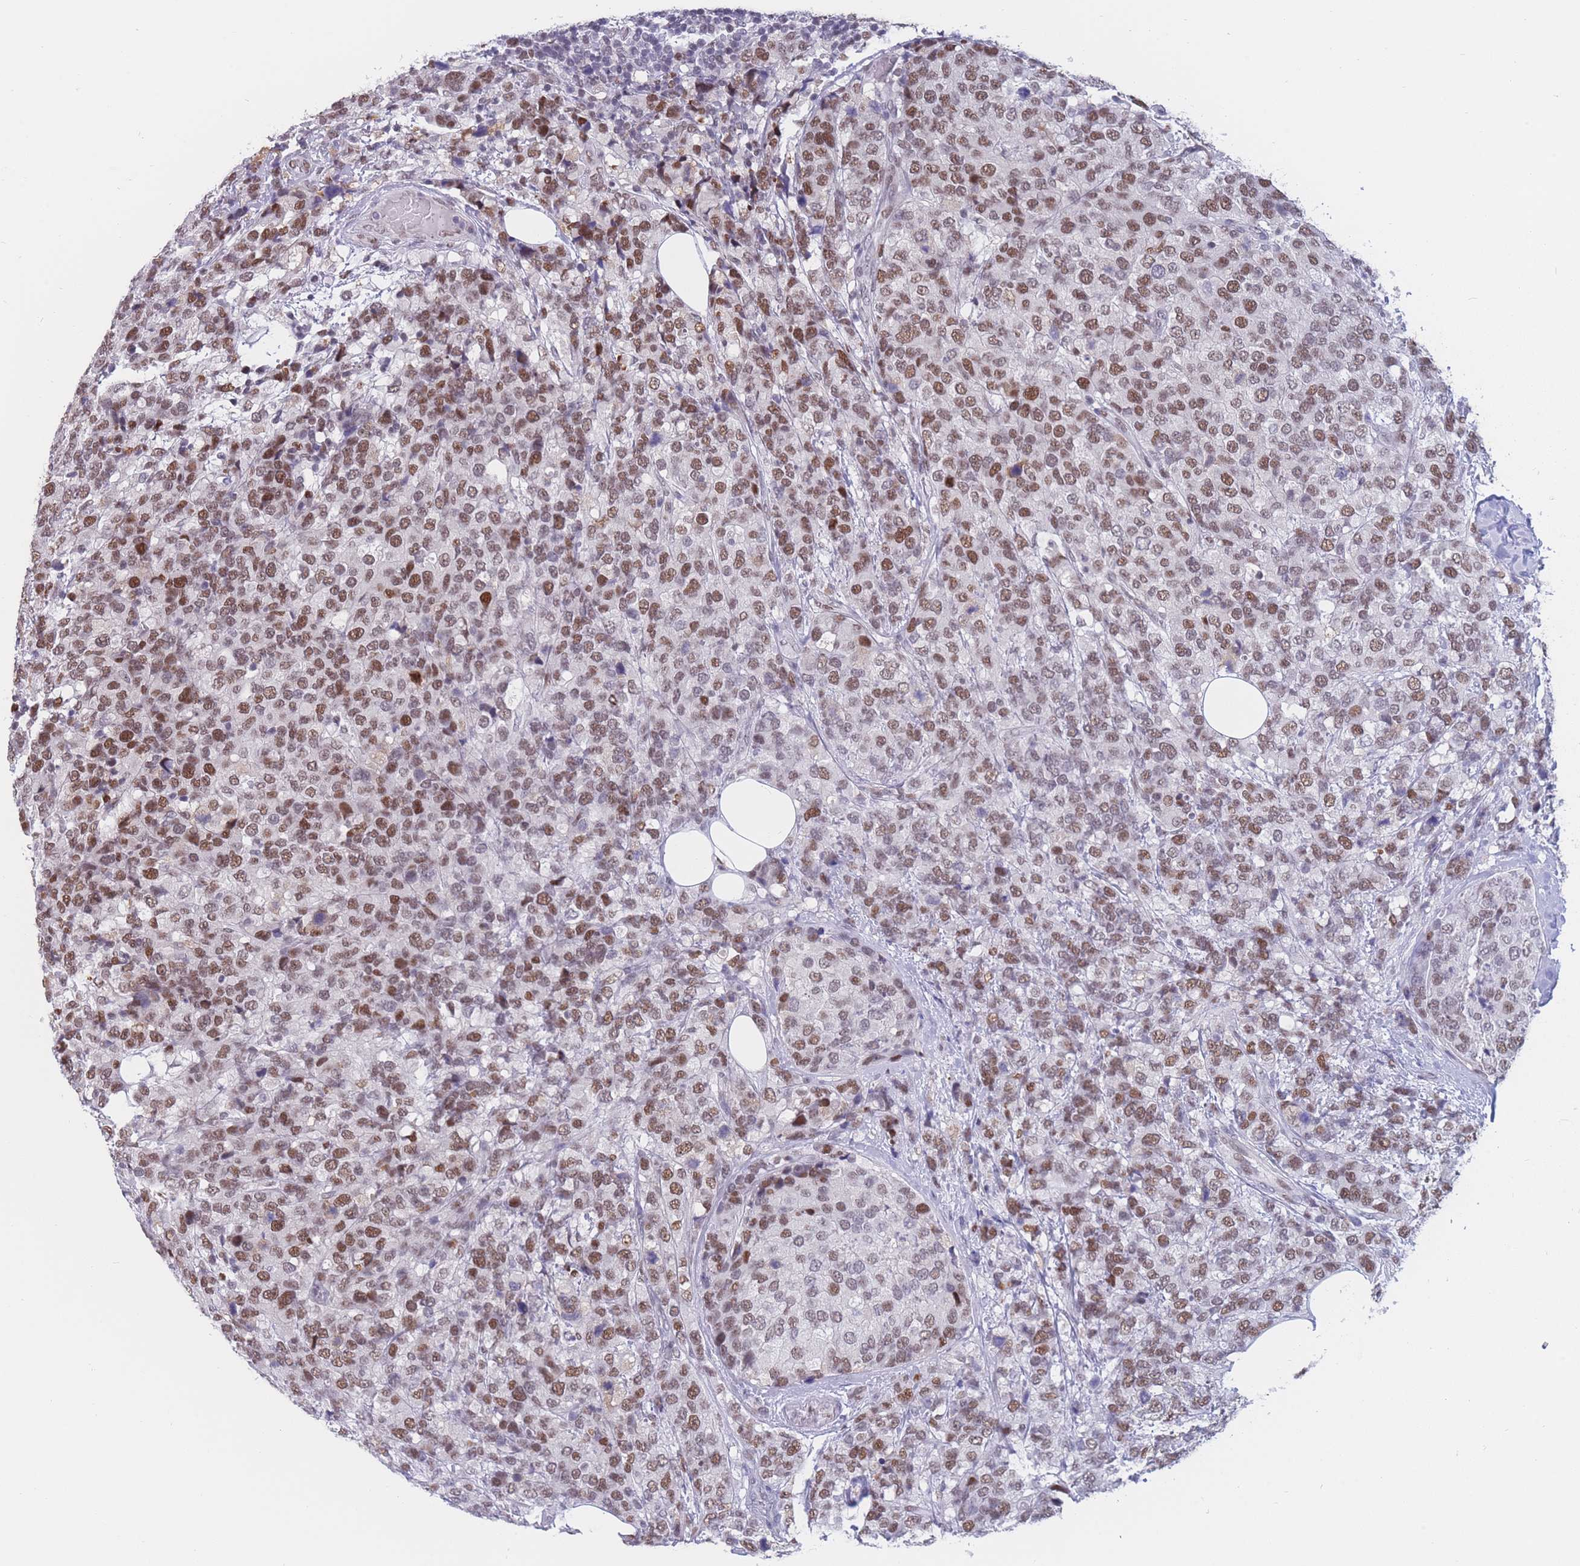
{"staining": {"intensity": "moderate", "quantity": ">75%", "location": "nuclear"}, "tissue": "breast cancer", "cell_type": "Tumor cells", "image_type": "cancer", "snomed": [{"axis": "morphology", "description": "Lobular carcinoma"}, {"axis": "topography", "description": "Breast"}], "caption": "Immunohistochemical staining of lobular carcinoma (breast) exhibits medium levels of moderate nuclear protein positivity in approximately >75% of tumor cells.", "gene": "NASP", "patient": {"sex": "female", "age": 59}}